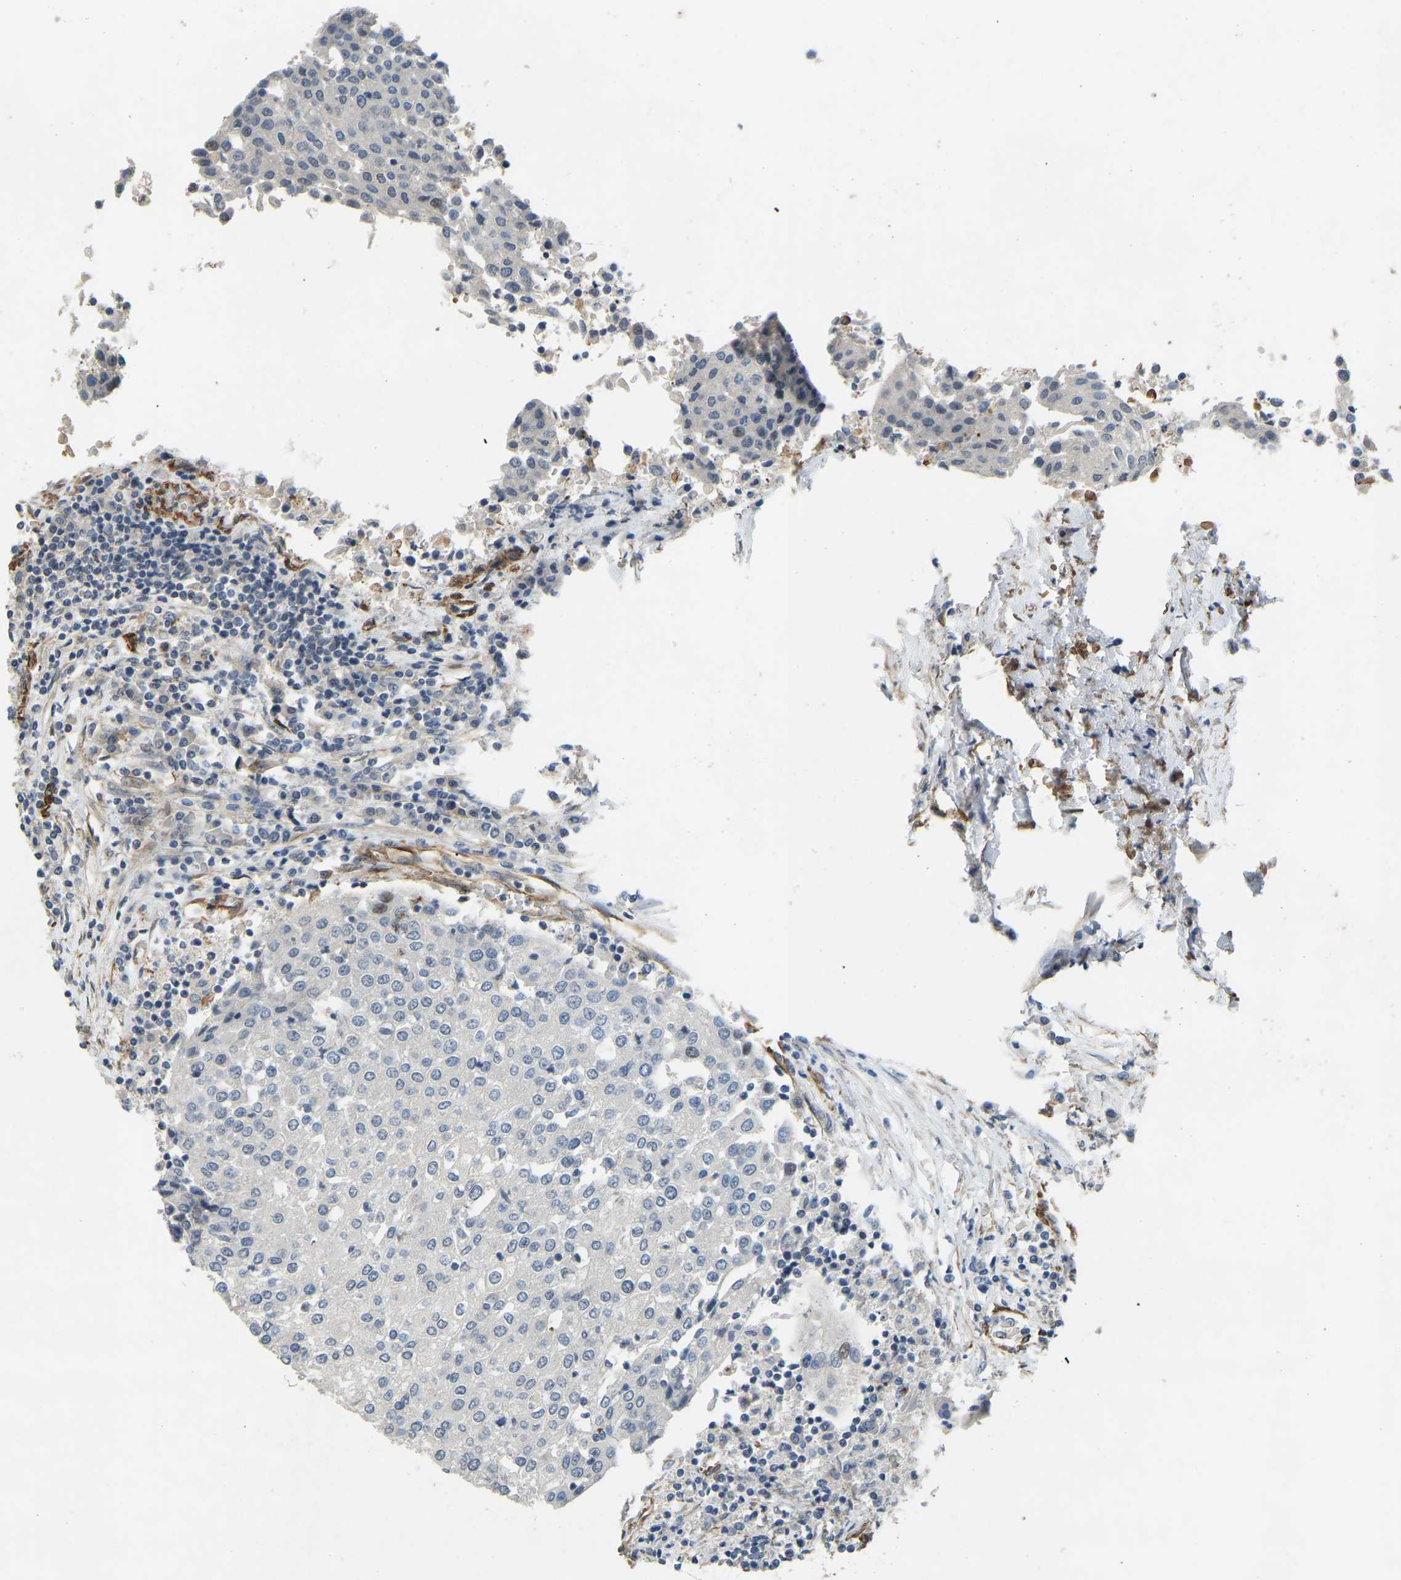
{"staining": {"intensity": "negative", "quantity": "none", "location": "none"}, "tissue": "urothelial cancer", "cell_type": "Tumor cells", "image_type": "cancer", "snomed": [{"axis": "morphology", "description": "Urothelial carcinoma, High grade"}, {"axis": "topography", "description": "Urinary bladder"}], "caption": "Protein analysis of urothelial cancer reveals no significant positivity in tumor cells.", "gene": "NMB", "patient": {"sex": "female", "age": 85}}